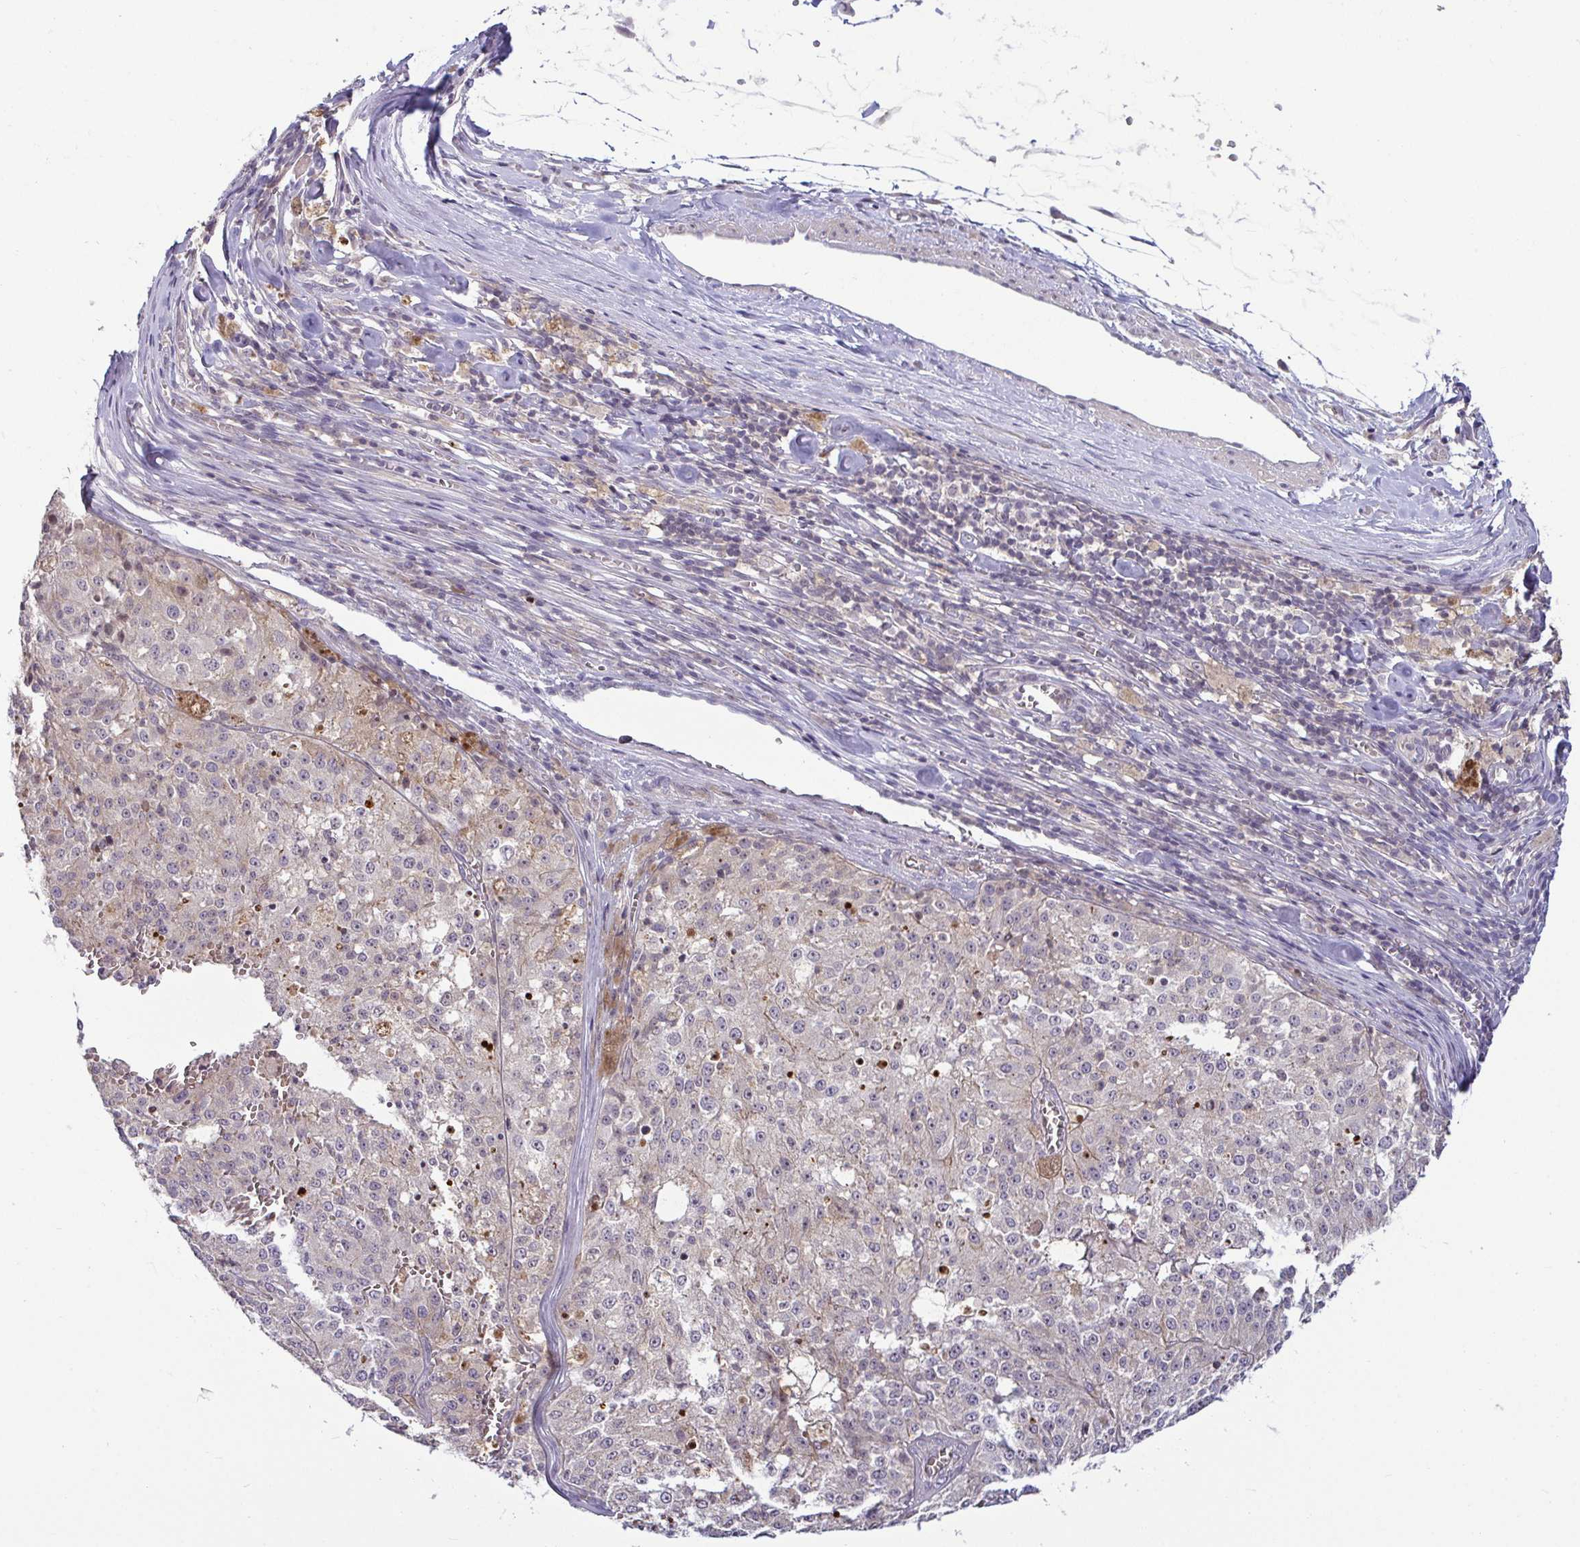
{"staining": {"intensity": "negative", "quantity": "none", "location": "none"}, "tissue": "melanoma", "cell_type": "Tumor cells", "image_type": "cancer", "snomed": [{"axis": "morphology", "description": "Malignant melanoma, Metastatic site"}, {"axis": "topography", "description": "Lymph node"}], "caption": "The micrograph displays no significant expression in tumor cells of melanoma. (Immunohistochemistry (ihc), brightfield microscopy, high magnification).", "gene": "GSTM1", "patient": {"sex": "female", "age": 64}}